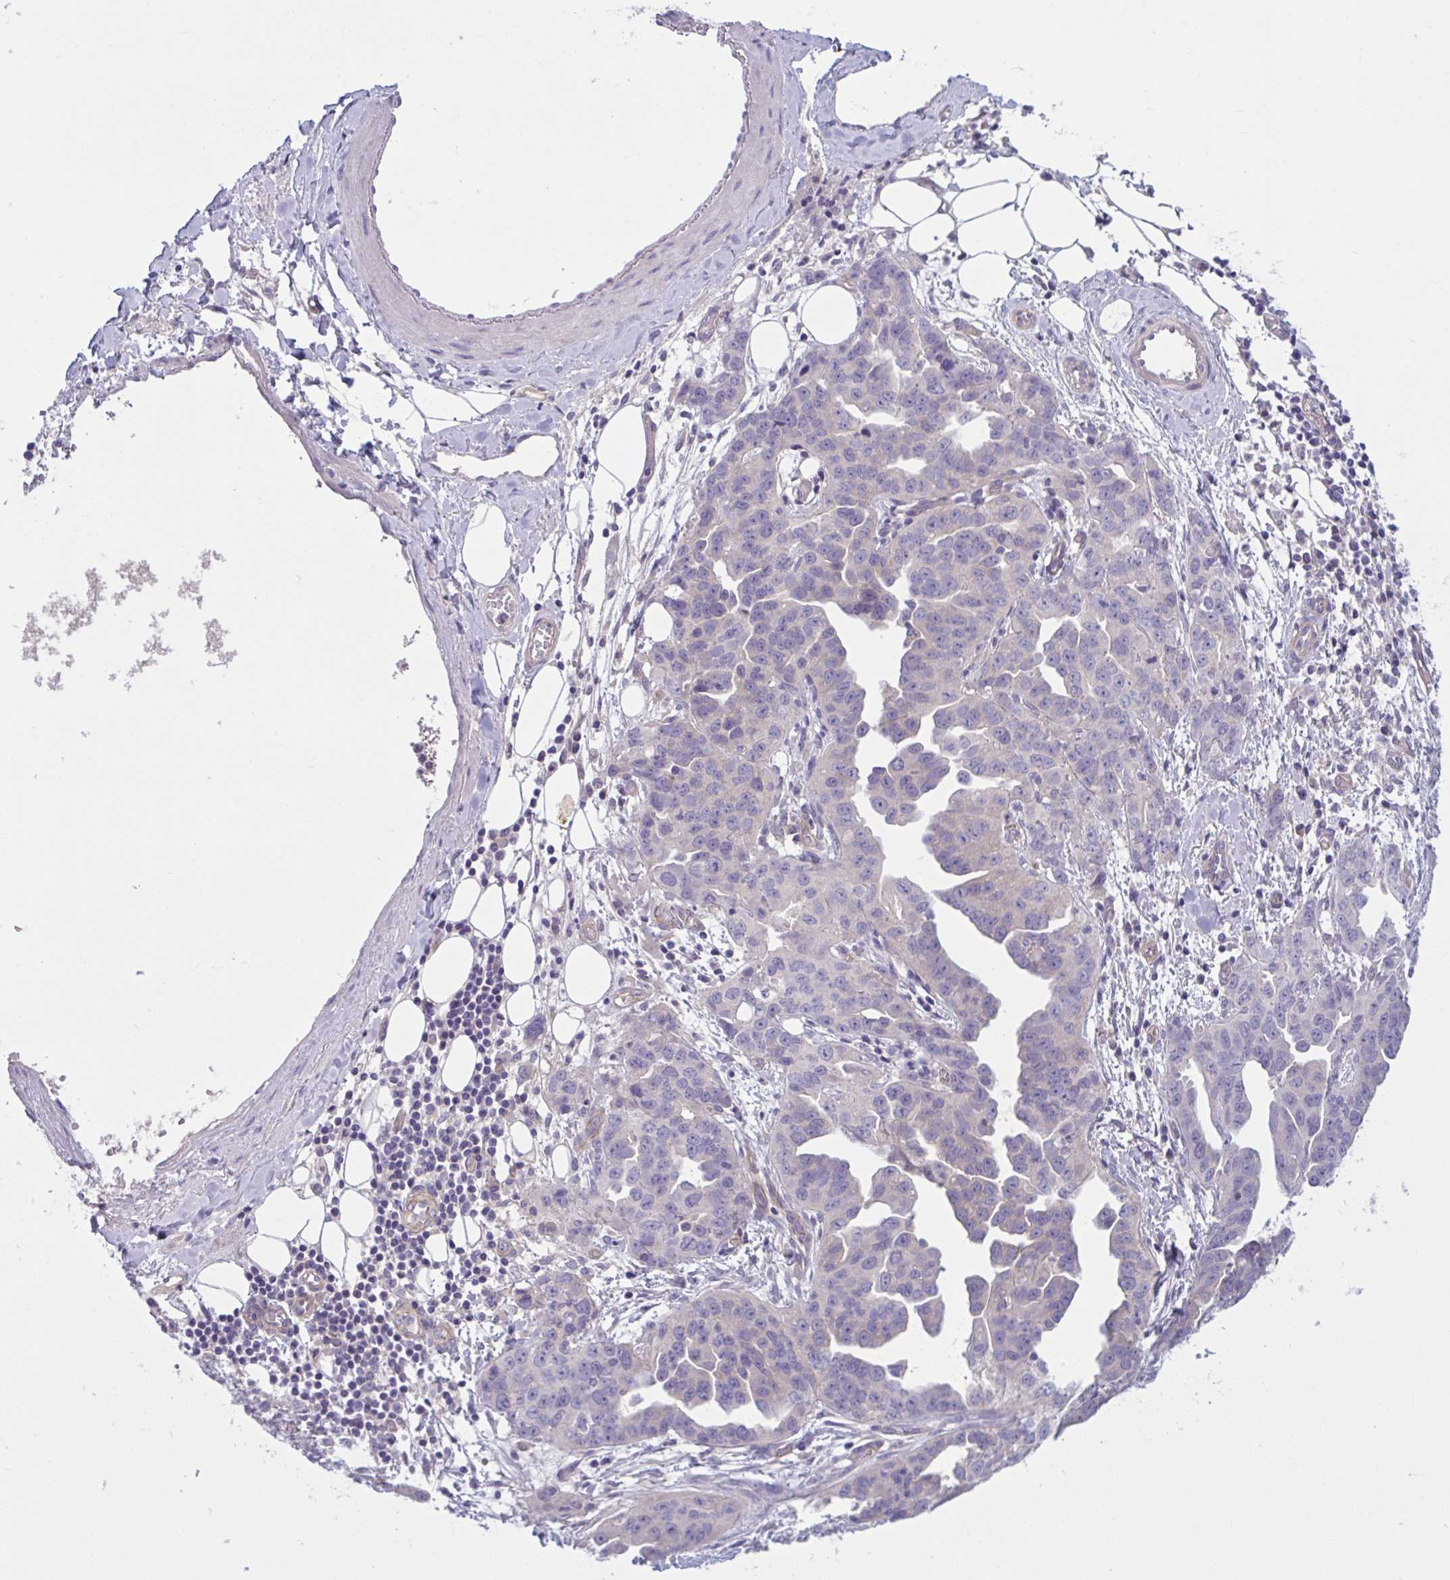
{"staining": {"intensity": "negative", "quantity": "none", "location": "none"}, "tissue": "ovarian cancer", "cell_type": "Tumor cells", "image_type": "cancer", "snomed": [{"axis": "morphology", "description": "Cystadenocarcinoma, serous, NOS"}, {"axis": "topography", "description": "Ovary"}], "caption": "Ovarian cancer was stained to show a protein in brown. There is no significant positivity in tumor cells.", "gene": "TTC7B", "patient": {"sex": "female", "age": 75}}